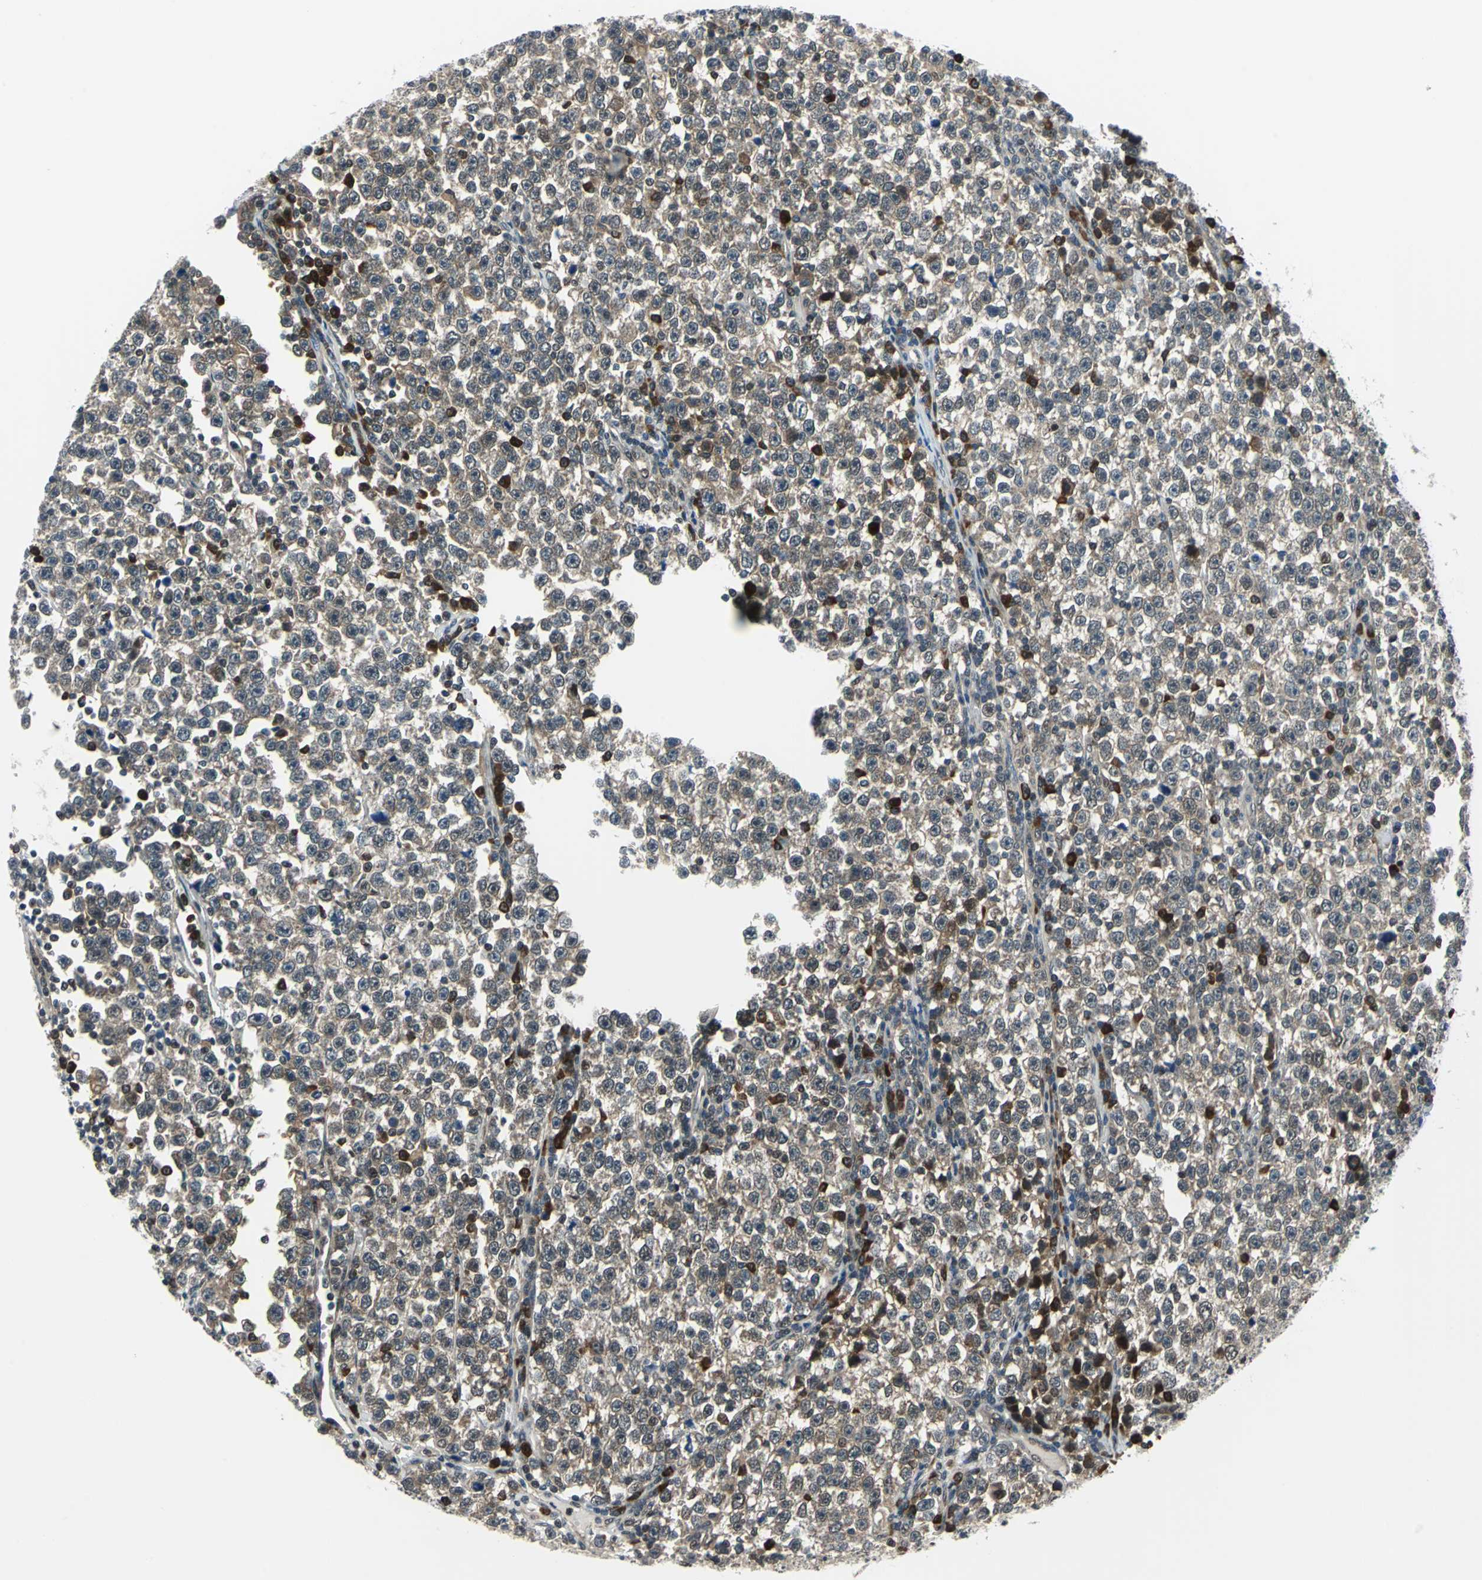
{"staining": {"intensity": "weak", "quantity": ">75%", "location": "cytoplasmic/membranous"}, "tissue": "testis cancer", "cell_type": "Tumor cells", "image_type": "cancer", "snomed": [{"axis": "morphology", "description": "Seminoma, NOS"}, {"axis": "topography", "description": "Testis"}], "caption": "Immunohistochemical staining of human testis cancer (seminoma) reveals low levels of weak cytoplasmic/membranous staining in about >75% of tumor cells.", "gene": "POLR3K", "patient": {"sex": "male", "age": 43}}